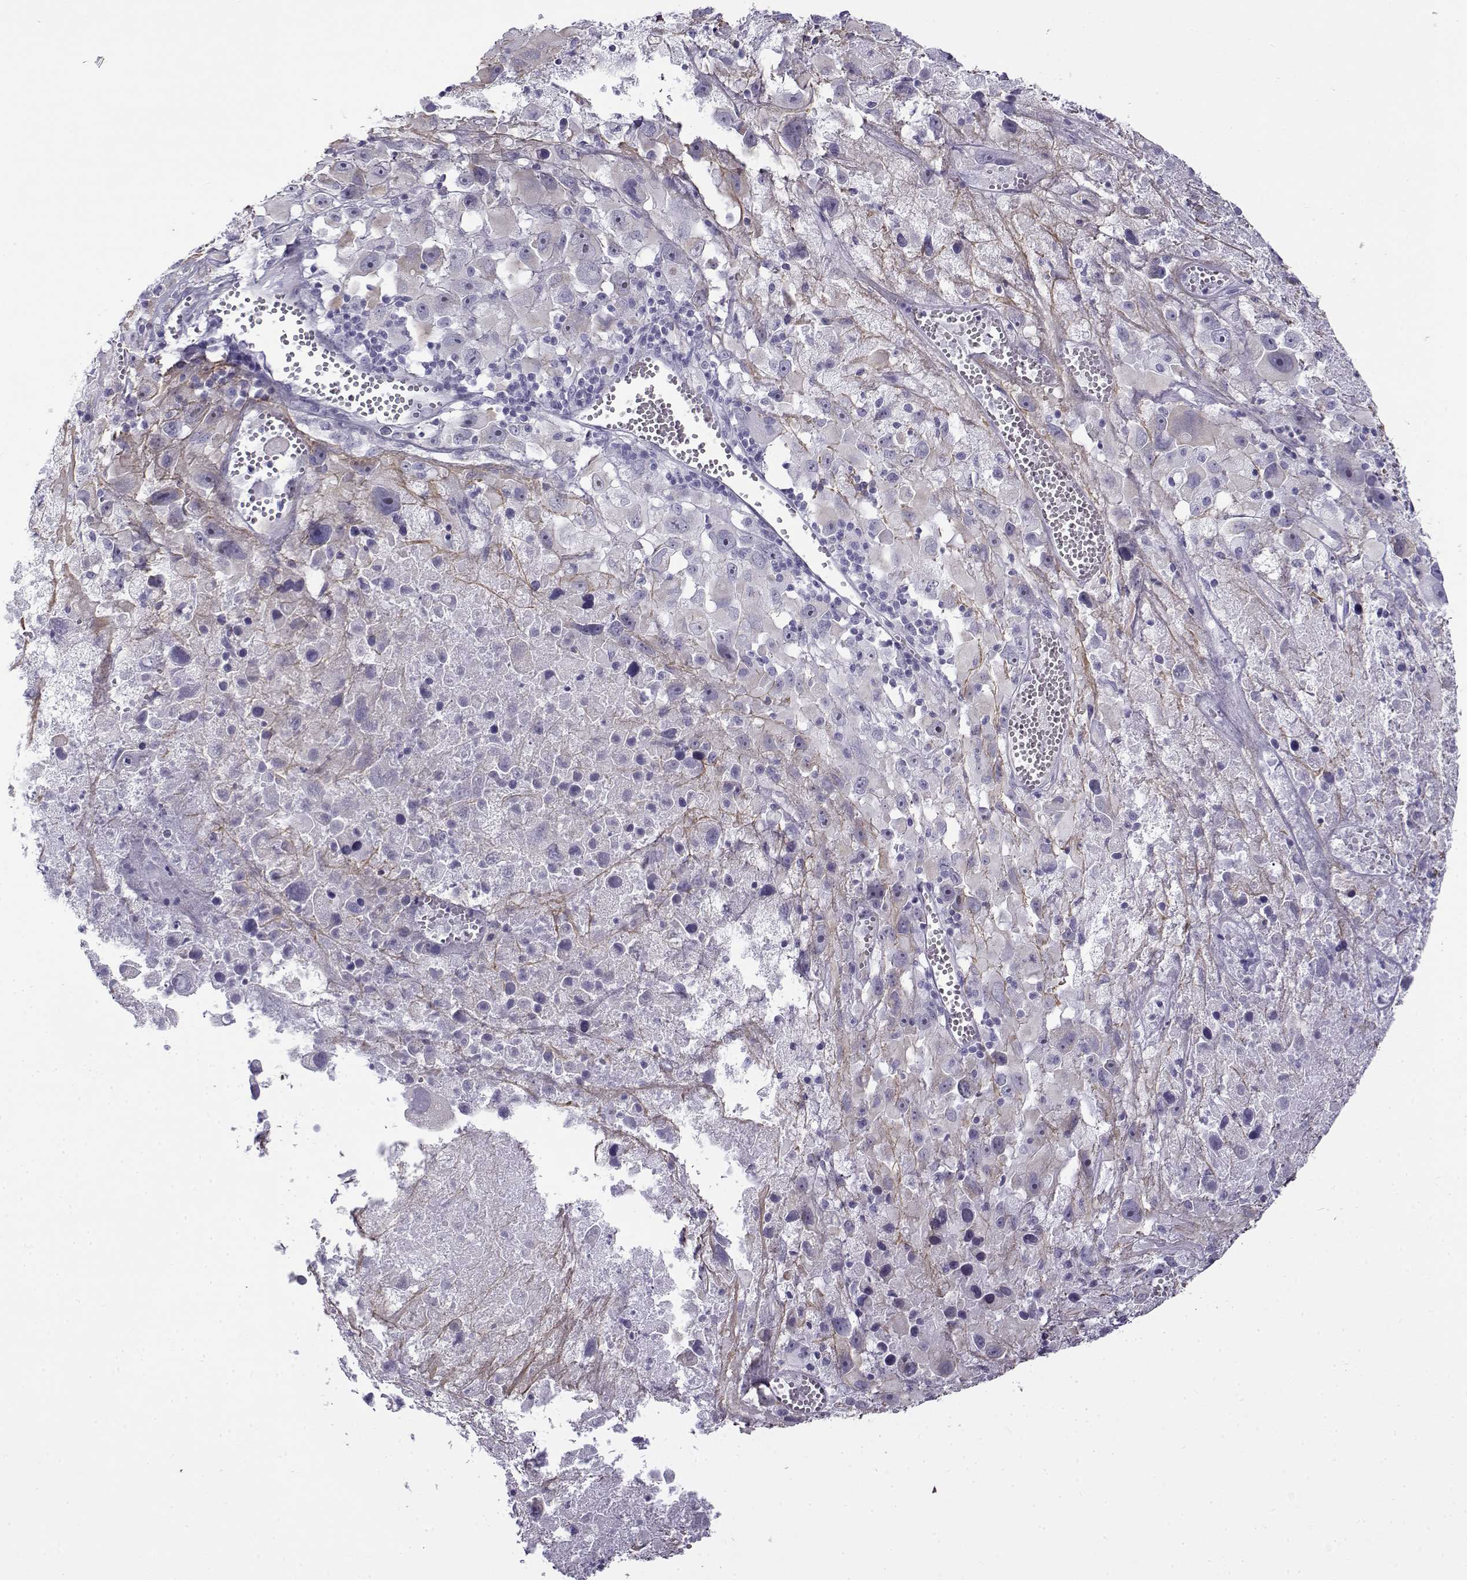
{"staining": {"intensity": "negative", "quantity": "none", "location": "none"}, "tissue": "melanoma", "cell_type": "Tumor cells", "image_type": "cancer", "snomed": [{"axis": "morphology", "description": "Malignant melanoma, Metastatic site"}, {"axis": "topography", "description": "Lymph node"}], "caption": "An image of malignant melanoma (metastatic site) stained for a protein demonstrates no brown staining in tumor cells.", "gene": "GTSF1L", "patient": {"sex": "male", "age": 50}}